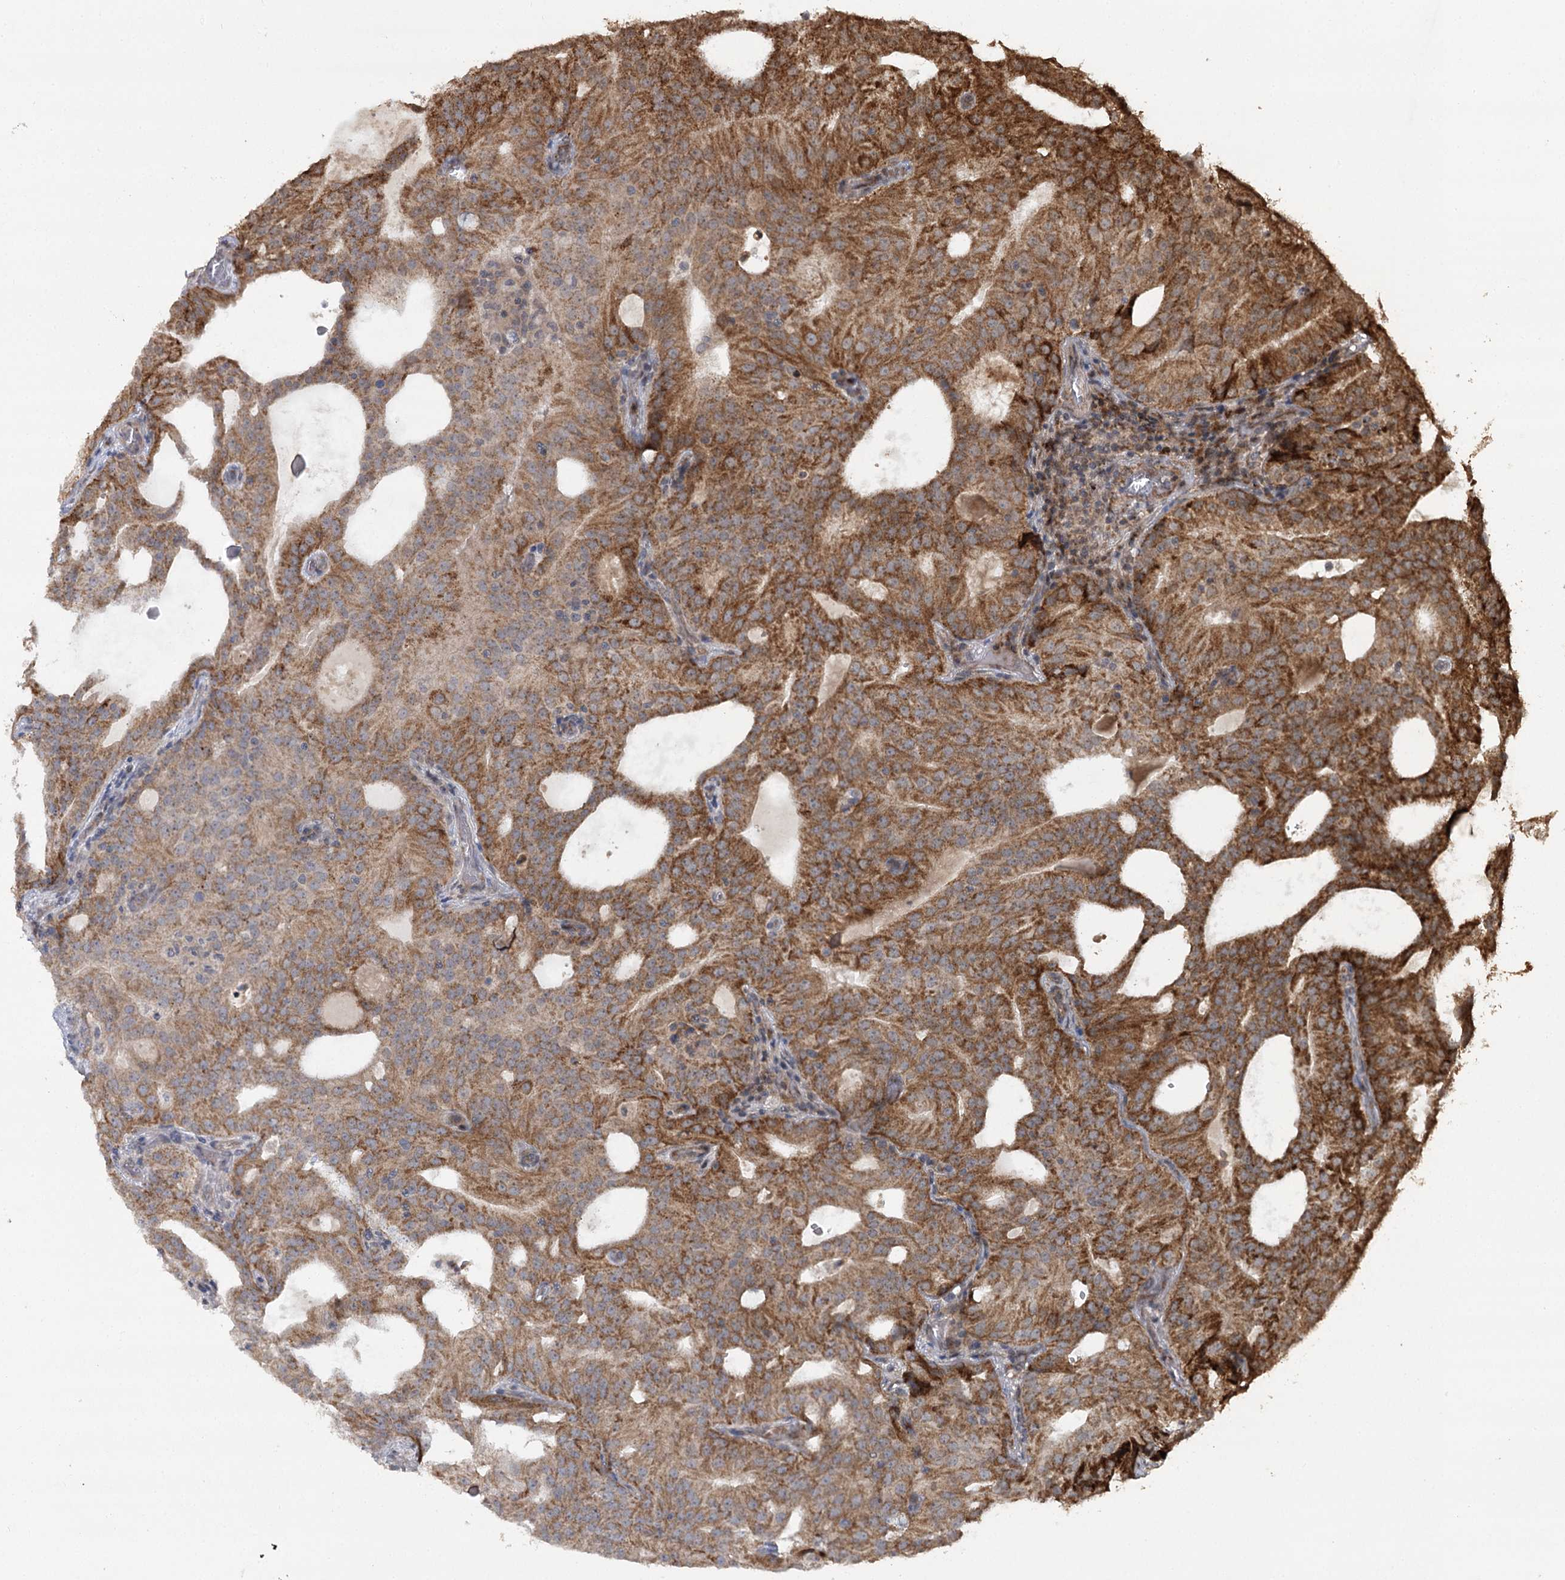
{"staining": {"intensity": "moderate", "quantity": ">75%", "location": "cytoplasmic/membranous"}, "tissue": "prostate cancer", "cell_type": "Tumor cells", "image_type": "cancer", "snomed": [{"axis": "morphology", "description": "Adenocarcinoma, Medium grade"}, {"axis": "topography", "description": "Prostate"}], "caption": "Immunohistochemistry (DAB (3,3'-diaminobenzidine)) staining of human prostate cancer (adenocarcinoma (medium-grade)) exhibits moderate cytoplasmic/membranous protein staining in approximately >75% of tumor cells.", "gene": "ZNRF3", "patient": {"sex": "male", "age": 88}}